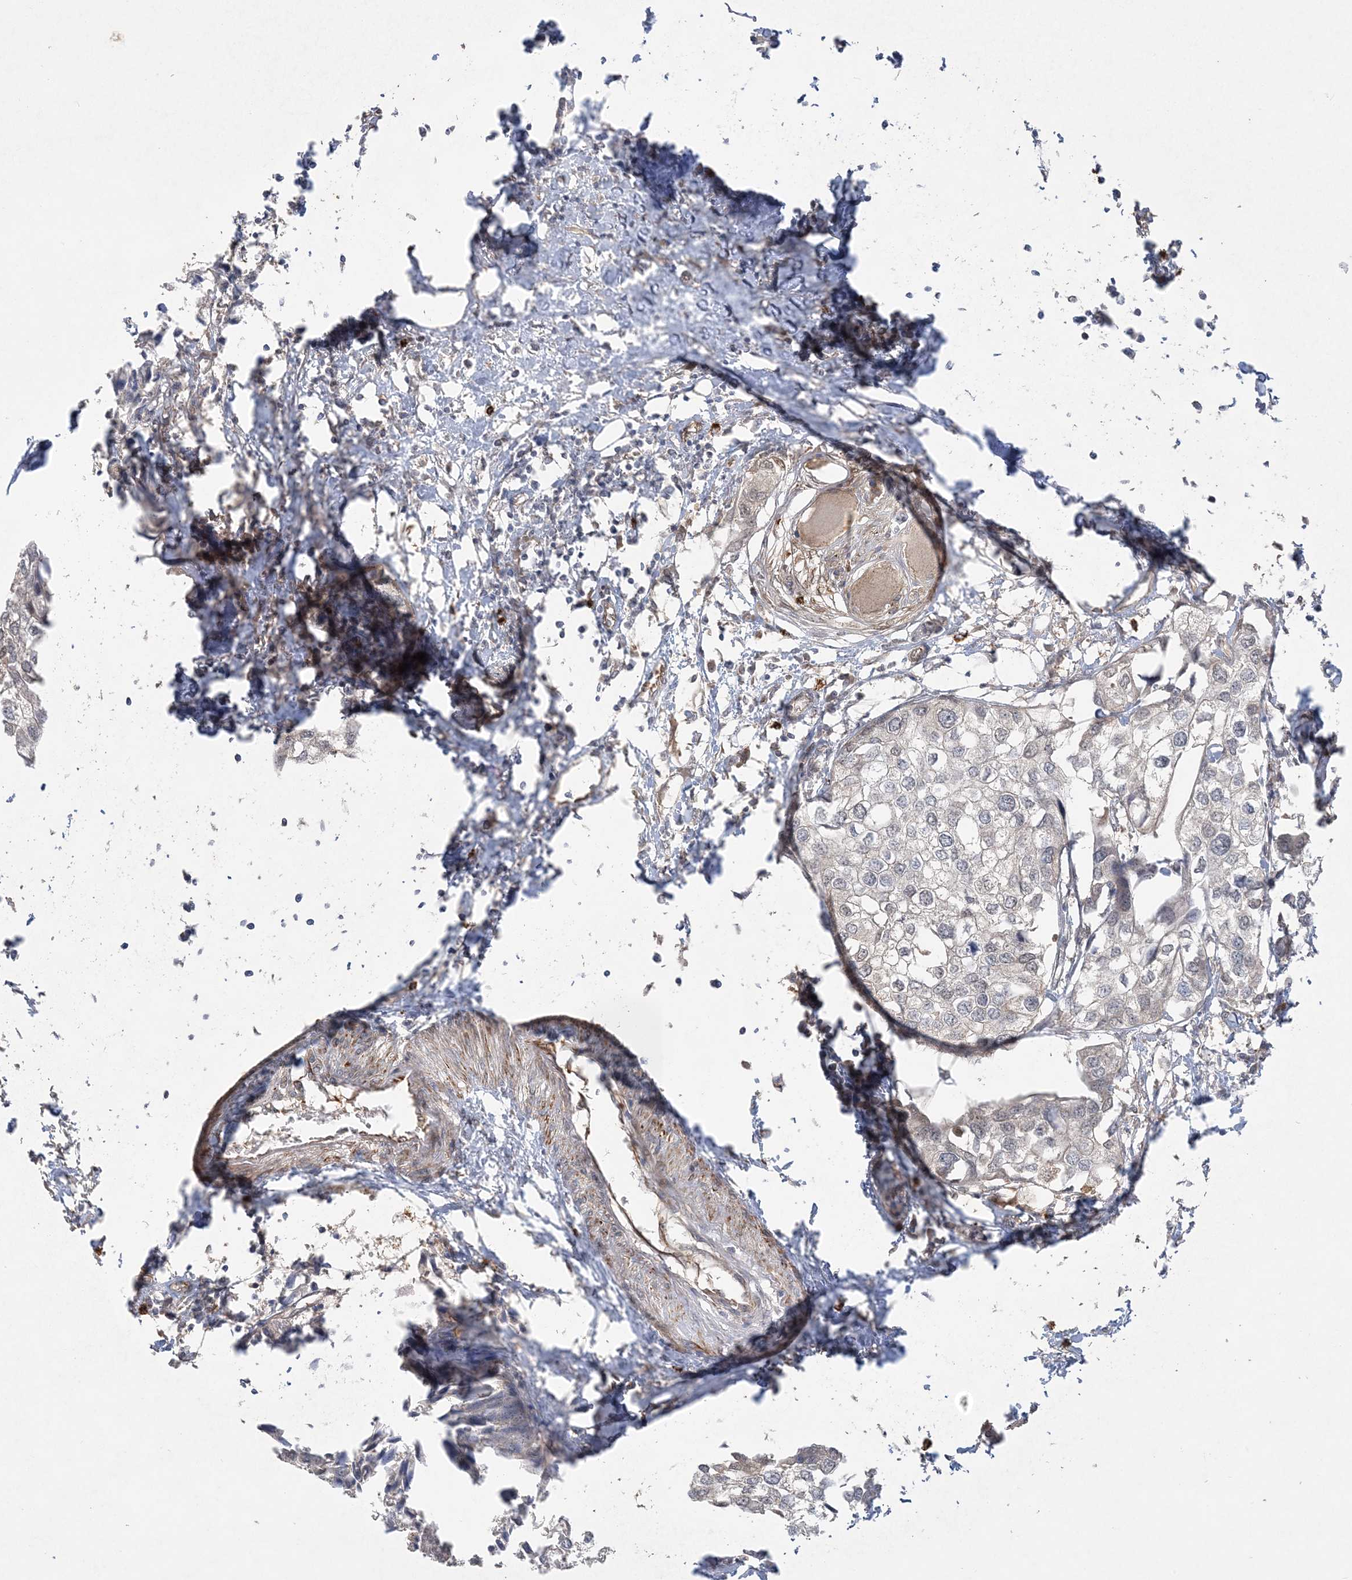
{"staining": {"intensity": "weak", "quantity": "<25%", "location": "cytoplasmic/membranous"}, "tissue": "urothelial cancer", "cell_type": "Tumor cells", "image_type": "cancer", "snomed": [{"axis": "morphology", "description": "Urothelial carcinoma, High grade"}, {"axis": "topography", "description": "Urinary bladder"}], "caption": "Urothelial cancer was stained to show a protein in brown. There is no significant positivity in tumor cells.", "gene": "INPP1", "patient": {"sex": "male", "age": 64}}